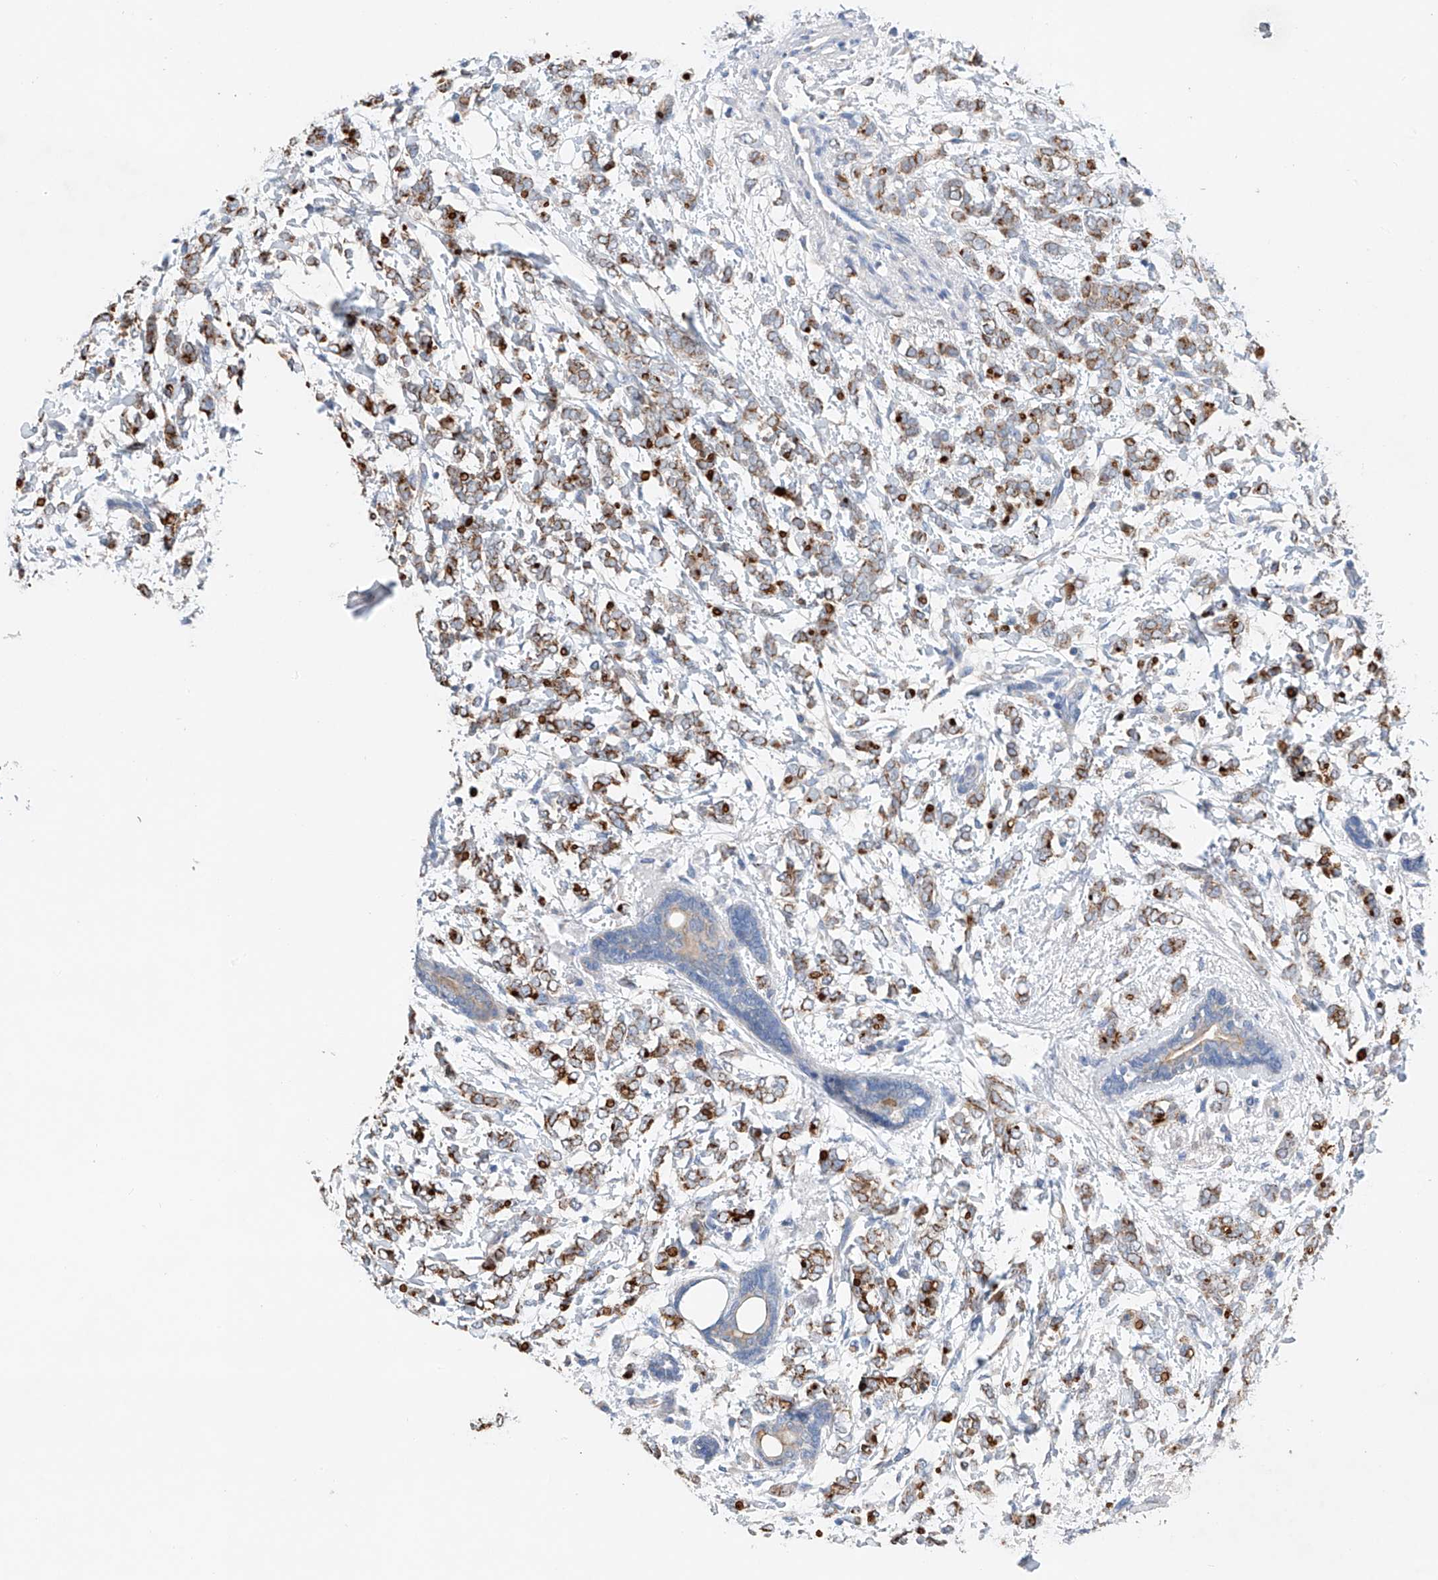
{"staining": {"intensity": "strong", "quantity": ">75%", "location": "cytoplasmic/membranous"}, "tissue": "breast cancer", "cell_type": "Tumor cells", "image_type": "cancer", "snomed": [{"axis": "morphology", "description": "Normal tissue, NOS"}, {"axis": "morphology", "description": "Lobular carcinoma"}, {"axis": "topography", "description": "Breast"}], "caption": "Breast cancer (lobular carcinoma) tissue reveals strong cytoplasmic/membranous expression in approximately >75% of tumor cells", "gene": "GPC4", "patient": {"sex": "female", "age": 47}}